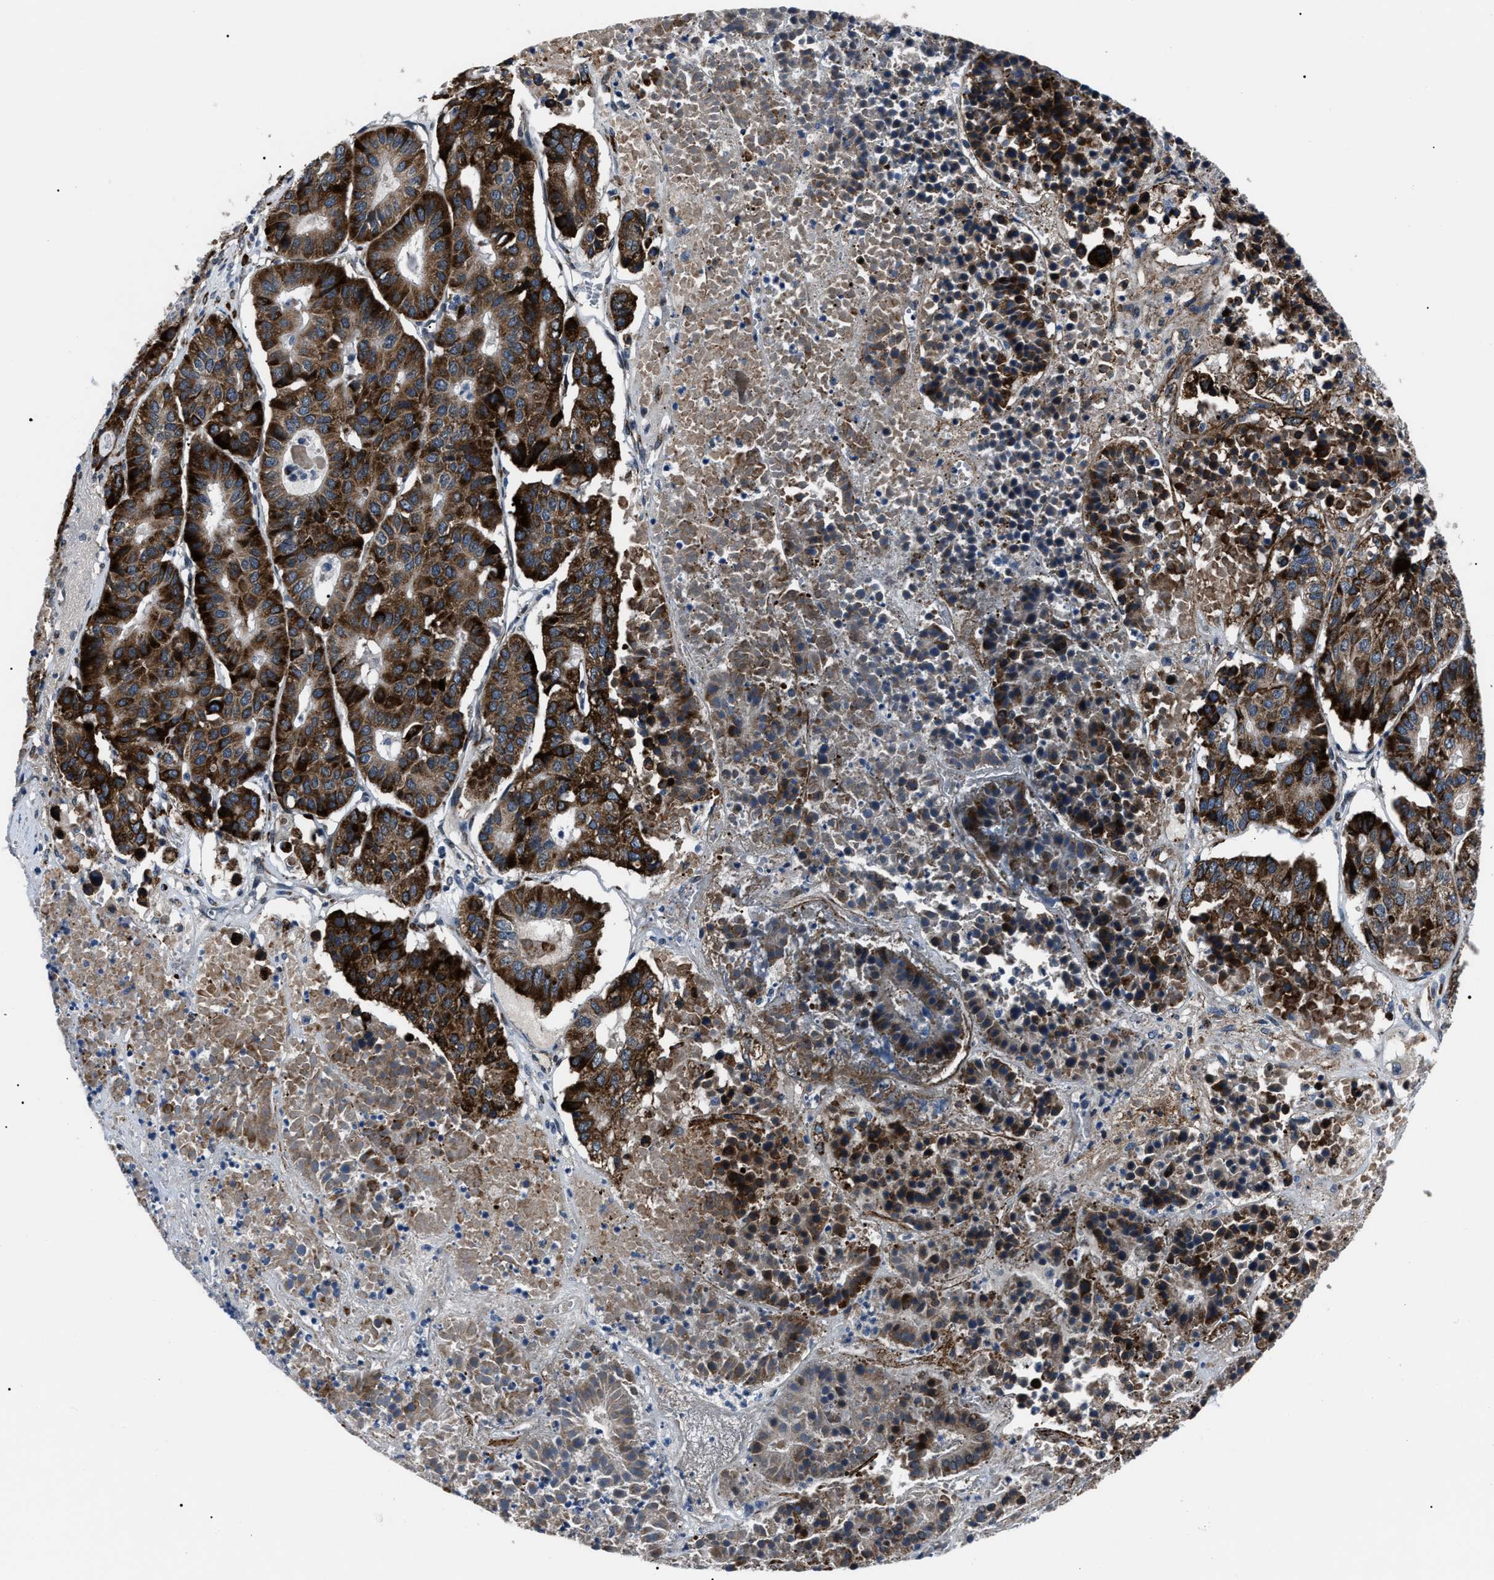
{"staining": {"intensity": "strong", "quantity": "25%-75%", "location": "cytoplasmic/membranous"}, "tissue": "pancreatic cancer", "cell_type": "Tumor cells", "image_type": "cancer", "snomed": [{"axis": "morphology", "description": "Adenocarcinoma, NOS"}, {"axis": "topography", "description": "Pancreas"}], "caption": "Immunohistochemistry (IHC) staining of pancreatic adenocarcinoma, which exhibits high levels of strong cytoplasmic/membranous expression in about 25%-75% of tumor cells indicating strong cytoplasmic/membranous protein staining. The staining was performed using DAB (3,3'-diaminobenzidine) (brown) for protein detection and nuclei were counterstained in hematoxylin (blue).", "gene": "LRRC14", "patient": {"sex": "male", "age": 50}}